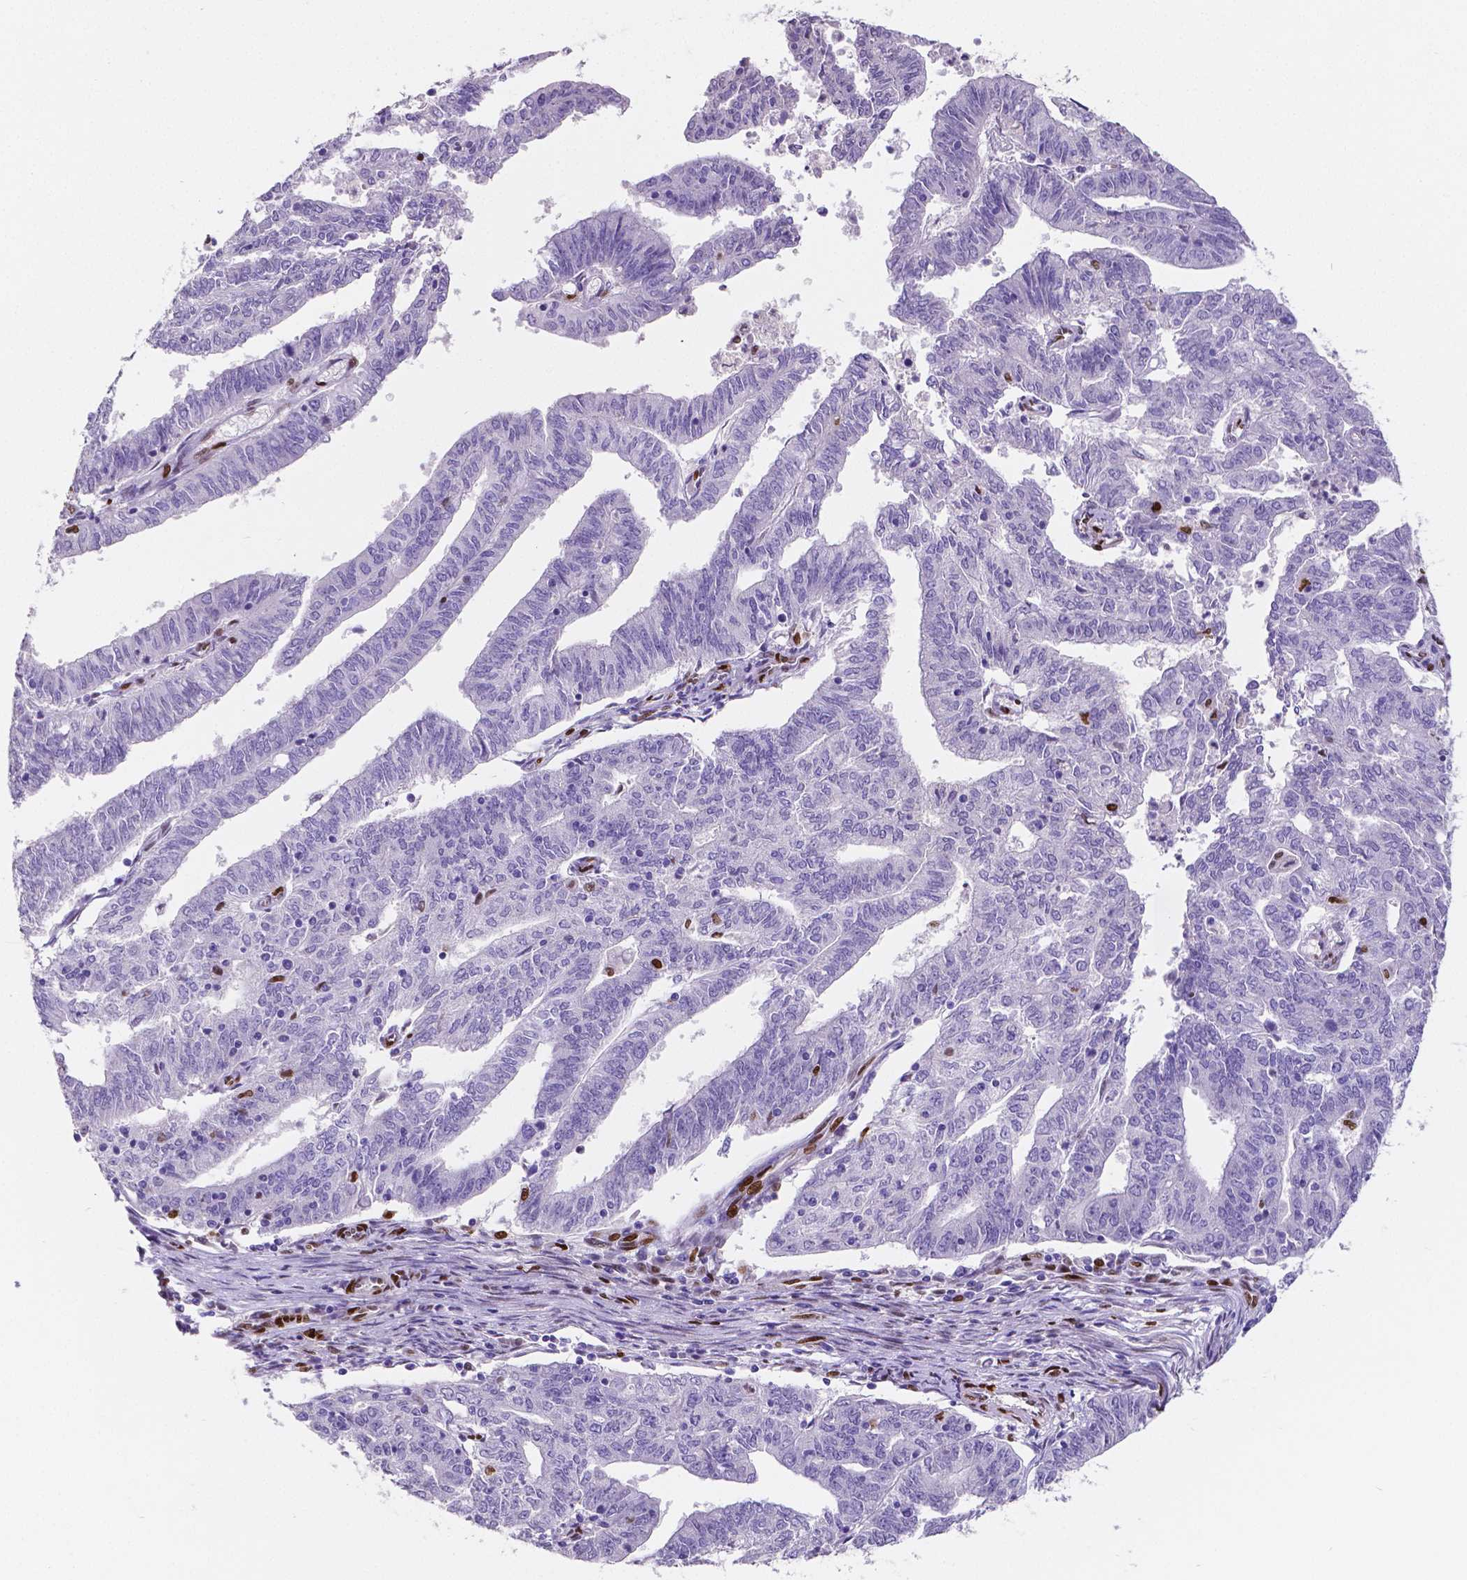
{"staining": {"intensity": "negative", "quantity": "none", "location": "none"}, "tissue": "endometrial cancer", "cell_type": "Tumor cells", "image_type": "cancer", "snomed": [{"axis": "morphology", "description": "Adenocarcinoma, NOS"}, {"axis": "topography", "description": "Endometrium"}], "caption": "Image shows no protein staining in tumor cells of endometrial adenocarcinoma tissue.", "gene": "MEF2C", "patient": {"sex": "female", "age": 82}}